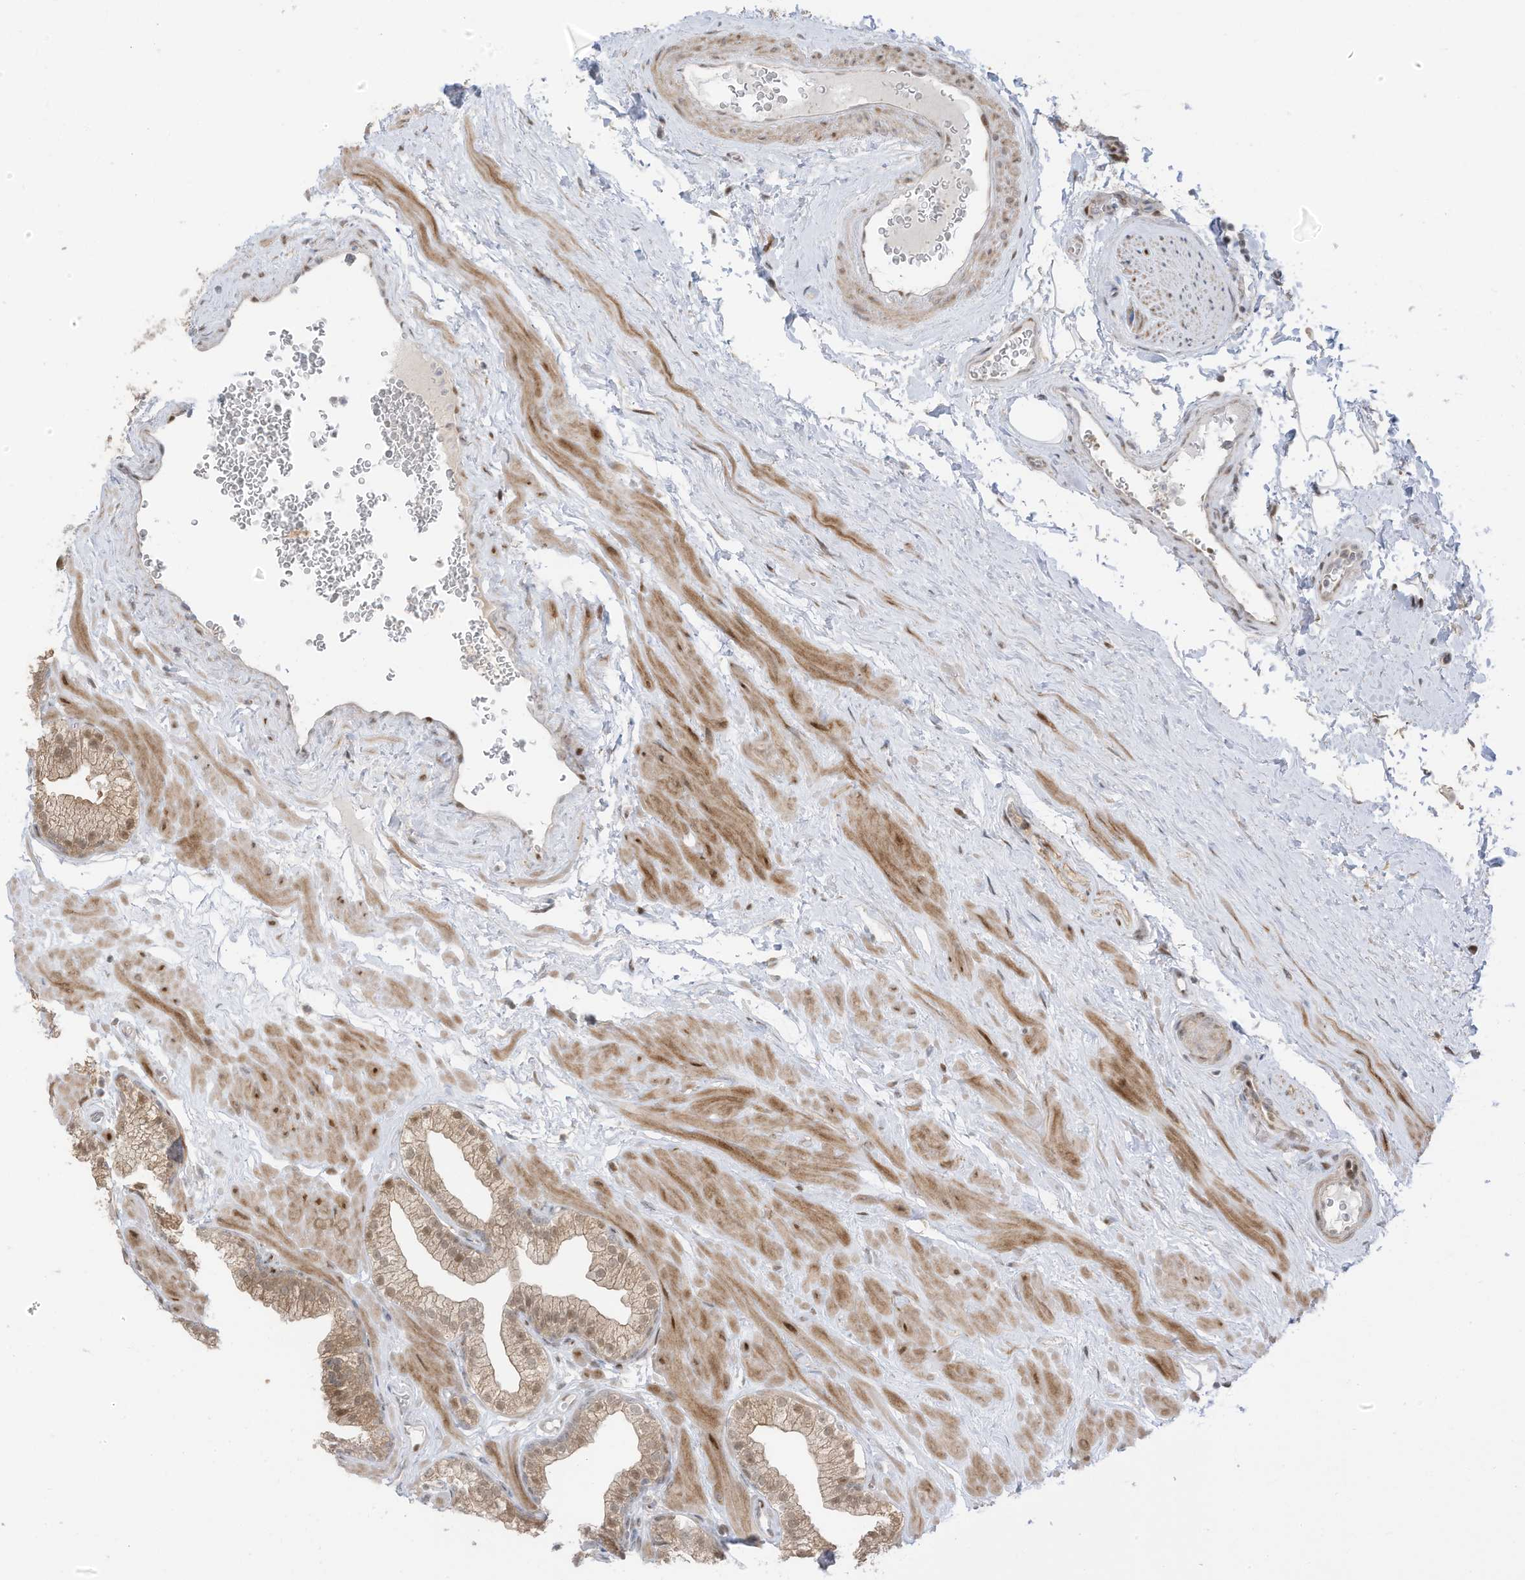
{"staining": {"intensity": "weak", "quantity": ">75%", "location": "cytoplasmic/membranous,nuclear"}, "tissue": "prostate", "cell_type": "Glandular cells", "image_type": "normal", "snomed": [{"axis": "morphology", "description": "Normal tissue, NOS"}, {"axis": "morphology", "description": "Urothelial carcinoma, Low grade"}, {"axis": "topography", "description": "Urinary bladder"}, {"axis": "topography", "description": "Prostate"}], "caption": "Immunohistochemical staining of unremarkable human prostate demonstrates low levels of weak cytoplasmic/membranous,nuclear staining in approximately >75% of glandular cells.", "gene": "ZCWPW2", "patient": {"sex": "male", "age": 60}}